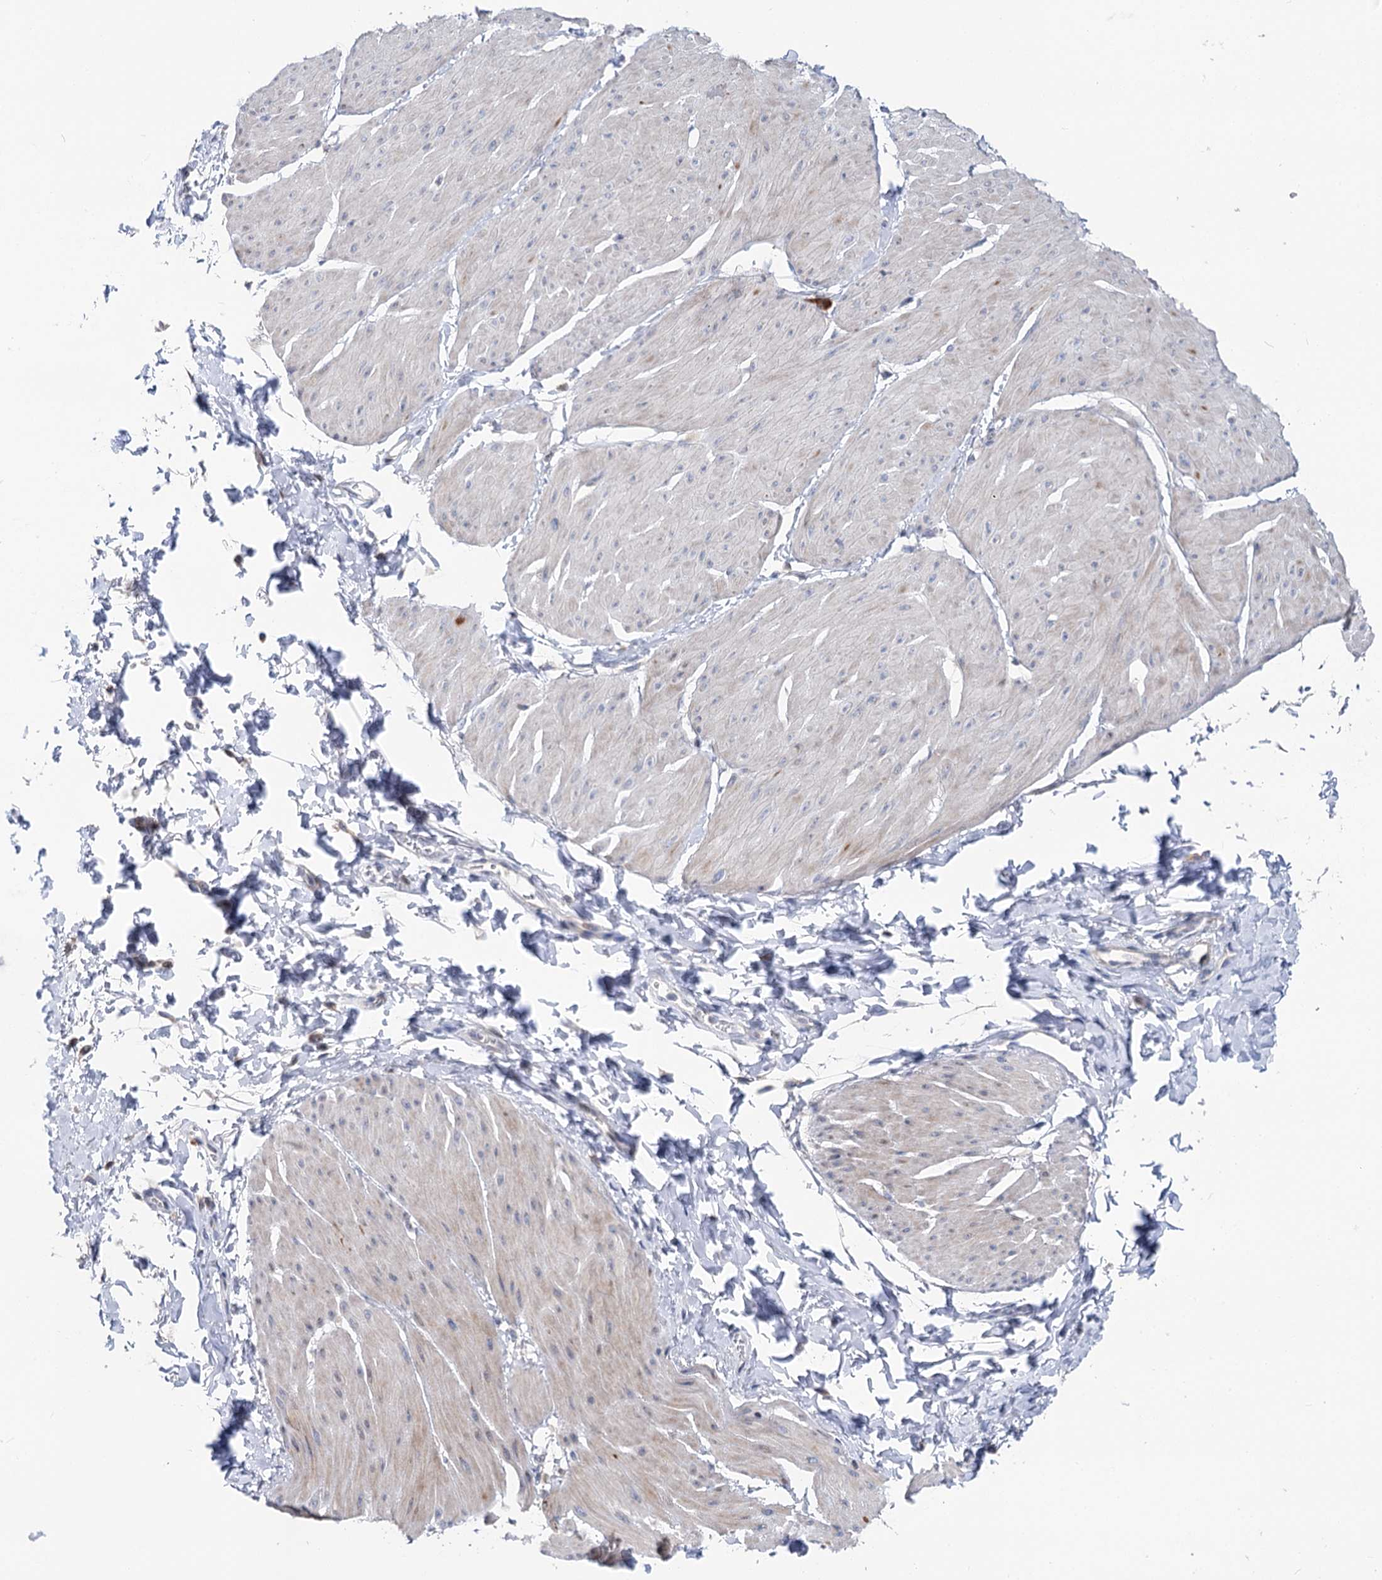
{"staining": {"intensity": "weak", "quantity": "<25%", "location": "cytoplasmic/membranous"}, "tissue": "smooth muscle", "cell_type": "Smooth muscle cells", "image_type": "normal", "snomed": [{"axis": "morphology", "description": "Urothelial carcinoma, High grade"}, {"axis": "topography", "description": "Urinary bladder"}], "caption": "Immunohistochemistry (IHC) image of benign smooth muscle: human smooth muscle stained with DAB exhibits no significant protein expression in smooth muscle cells.", "gene": "PTGR1", "patient": {"sex": "male", "age": 46}}